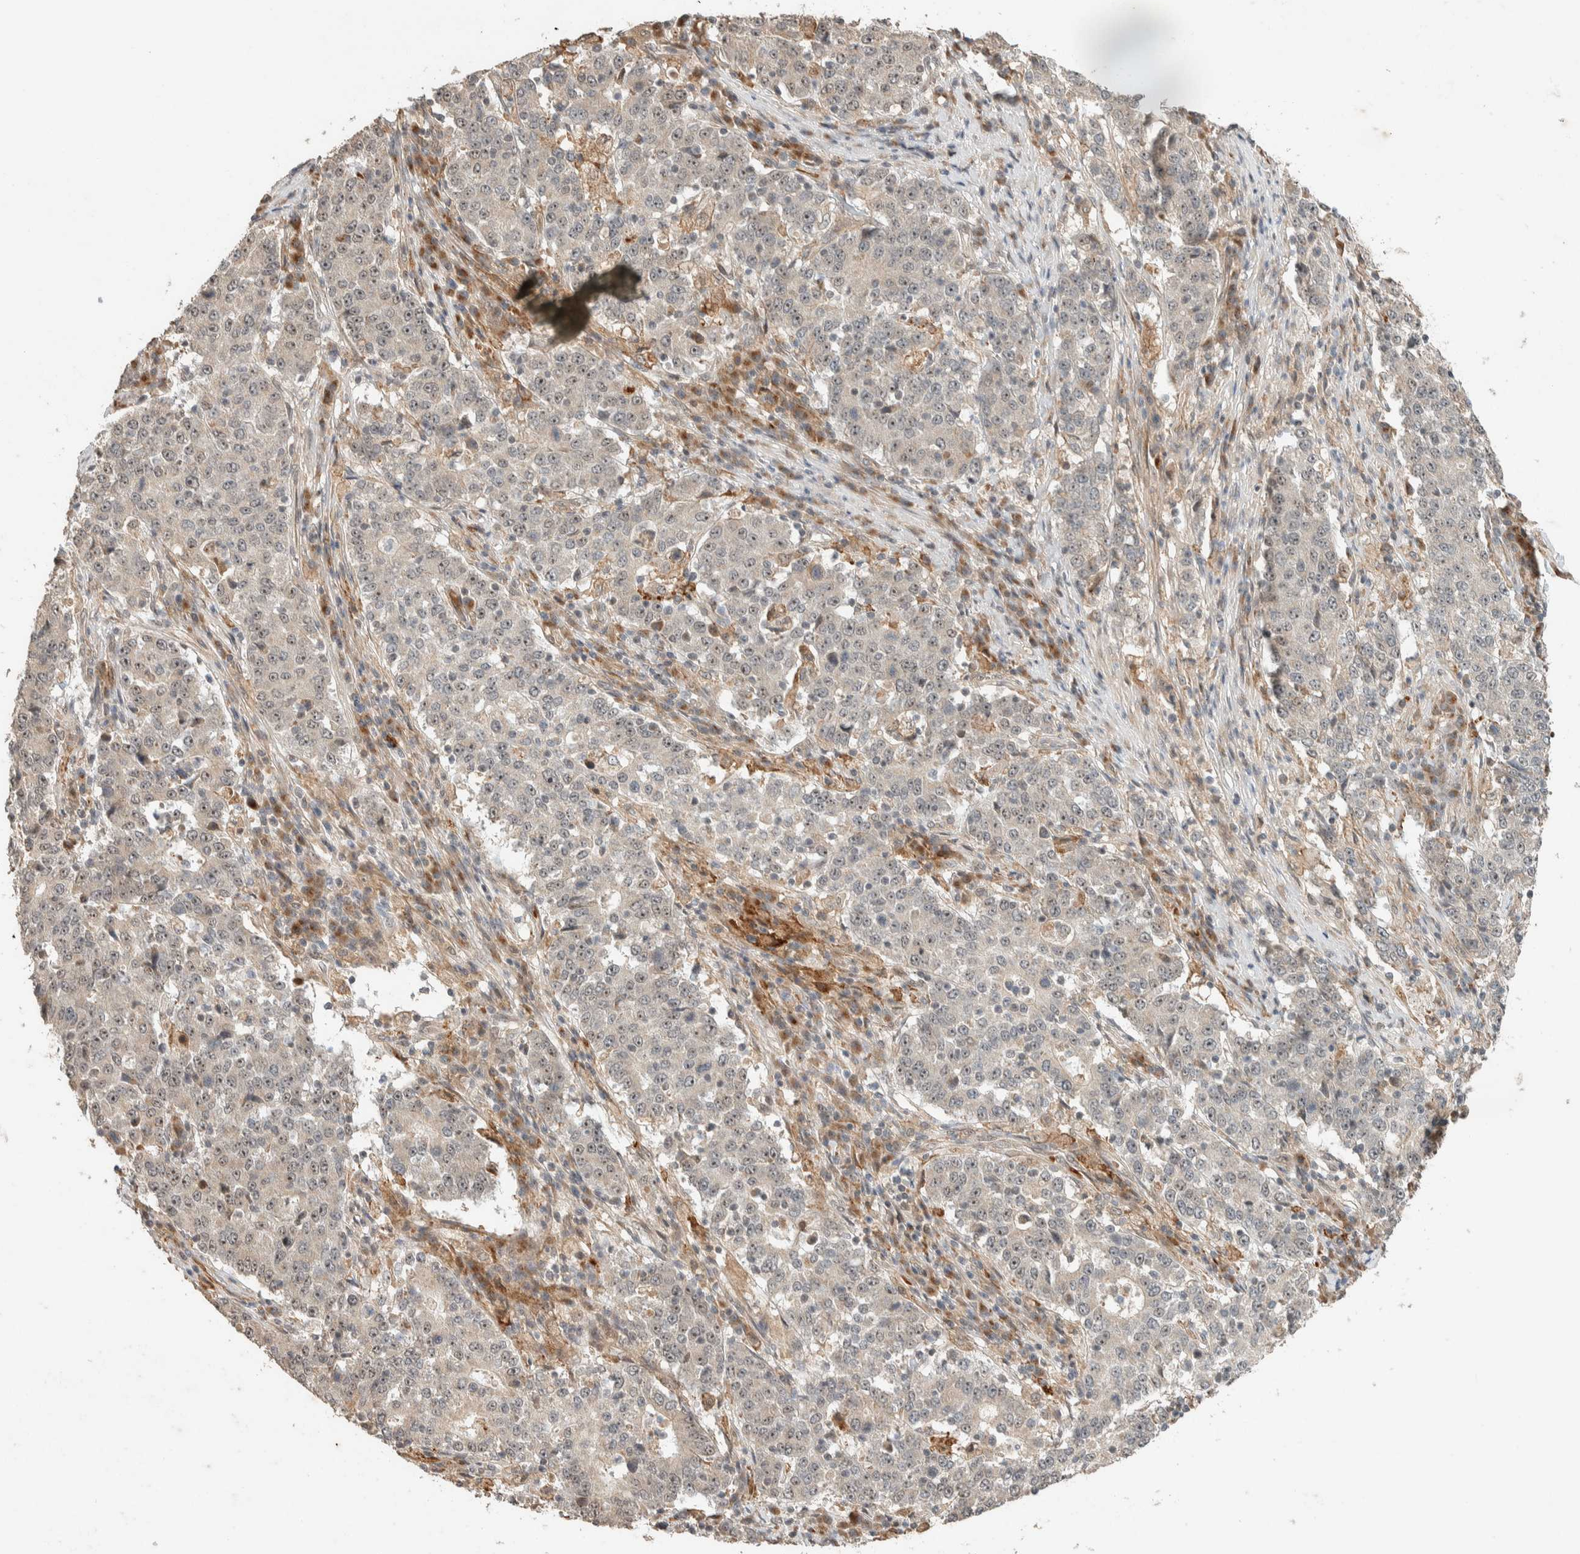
{"staining": {"intensity": "weak", "quantity": "<25%", "location": "nuclear"}, "tissue": "stomach cancer", "cell_type": "Tumor cells", "image_type": "cancer", "snomed": [{"axis": "morphology", "description": "Adenocarcinoma, NOS"}, {"axis": "topography", "description": "Stomach"}], "caption": "A histopathology image of adenocarcinoma (stomach) stained for a protein reveals no brown staining in tumor cells.", "gene": "ZBTB2", "patient": {"sex": "male", "age": 59}}